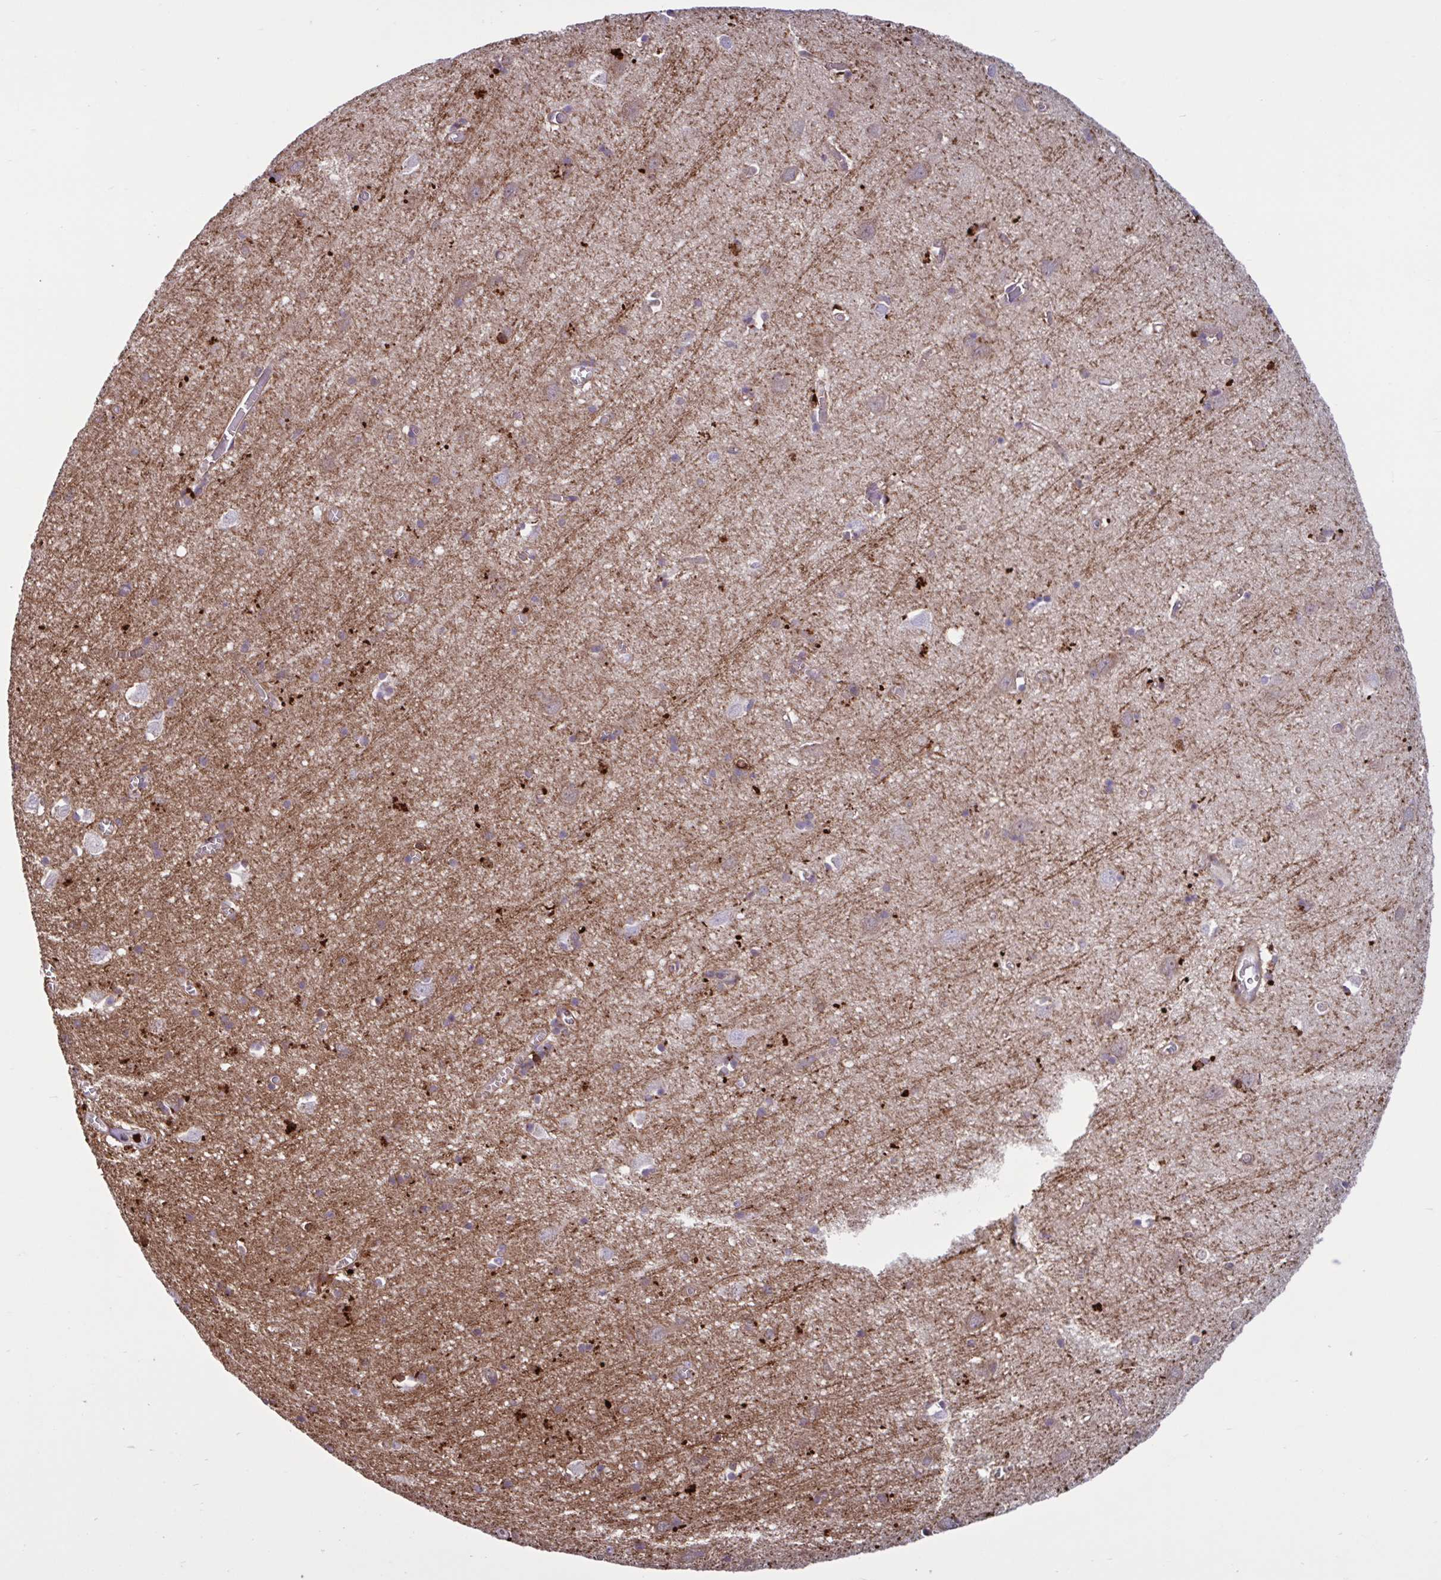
{"staining": {"intensity": "moderate", "quantity": "25%-75%", "location": "cytoplasmic/membranous"}, "tissue": "cerebral cortex", "cell_type": "Endothelial cells", "image_type": "normal", "snomed": [{"axis": "morphology", "description": "Normal tissue, NOS"}, {"axis": "topography", "description": "Cerebral cortex"}], "caption": "About 25%-75% of endothelial cells in unremarkable human cerebral cortex show moderate cytoplasmic/membranous protein positivity as visualized by brown immunohistochemical staining.", "gene": "GLTP", "patient": {"sex": "male", "age": 70}}